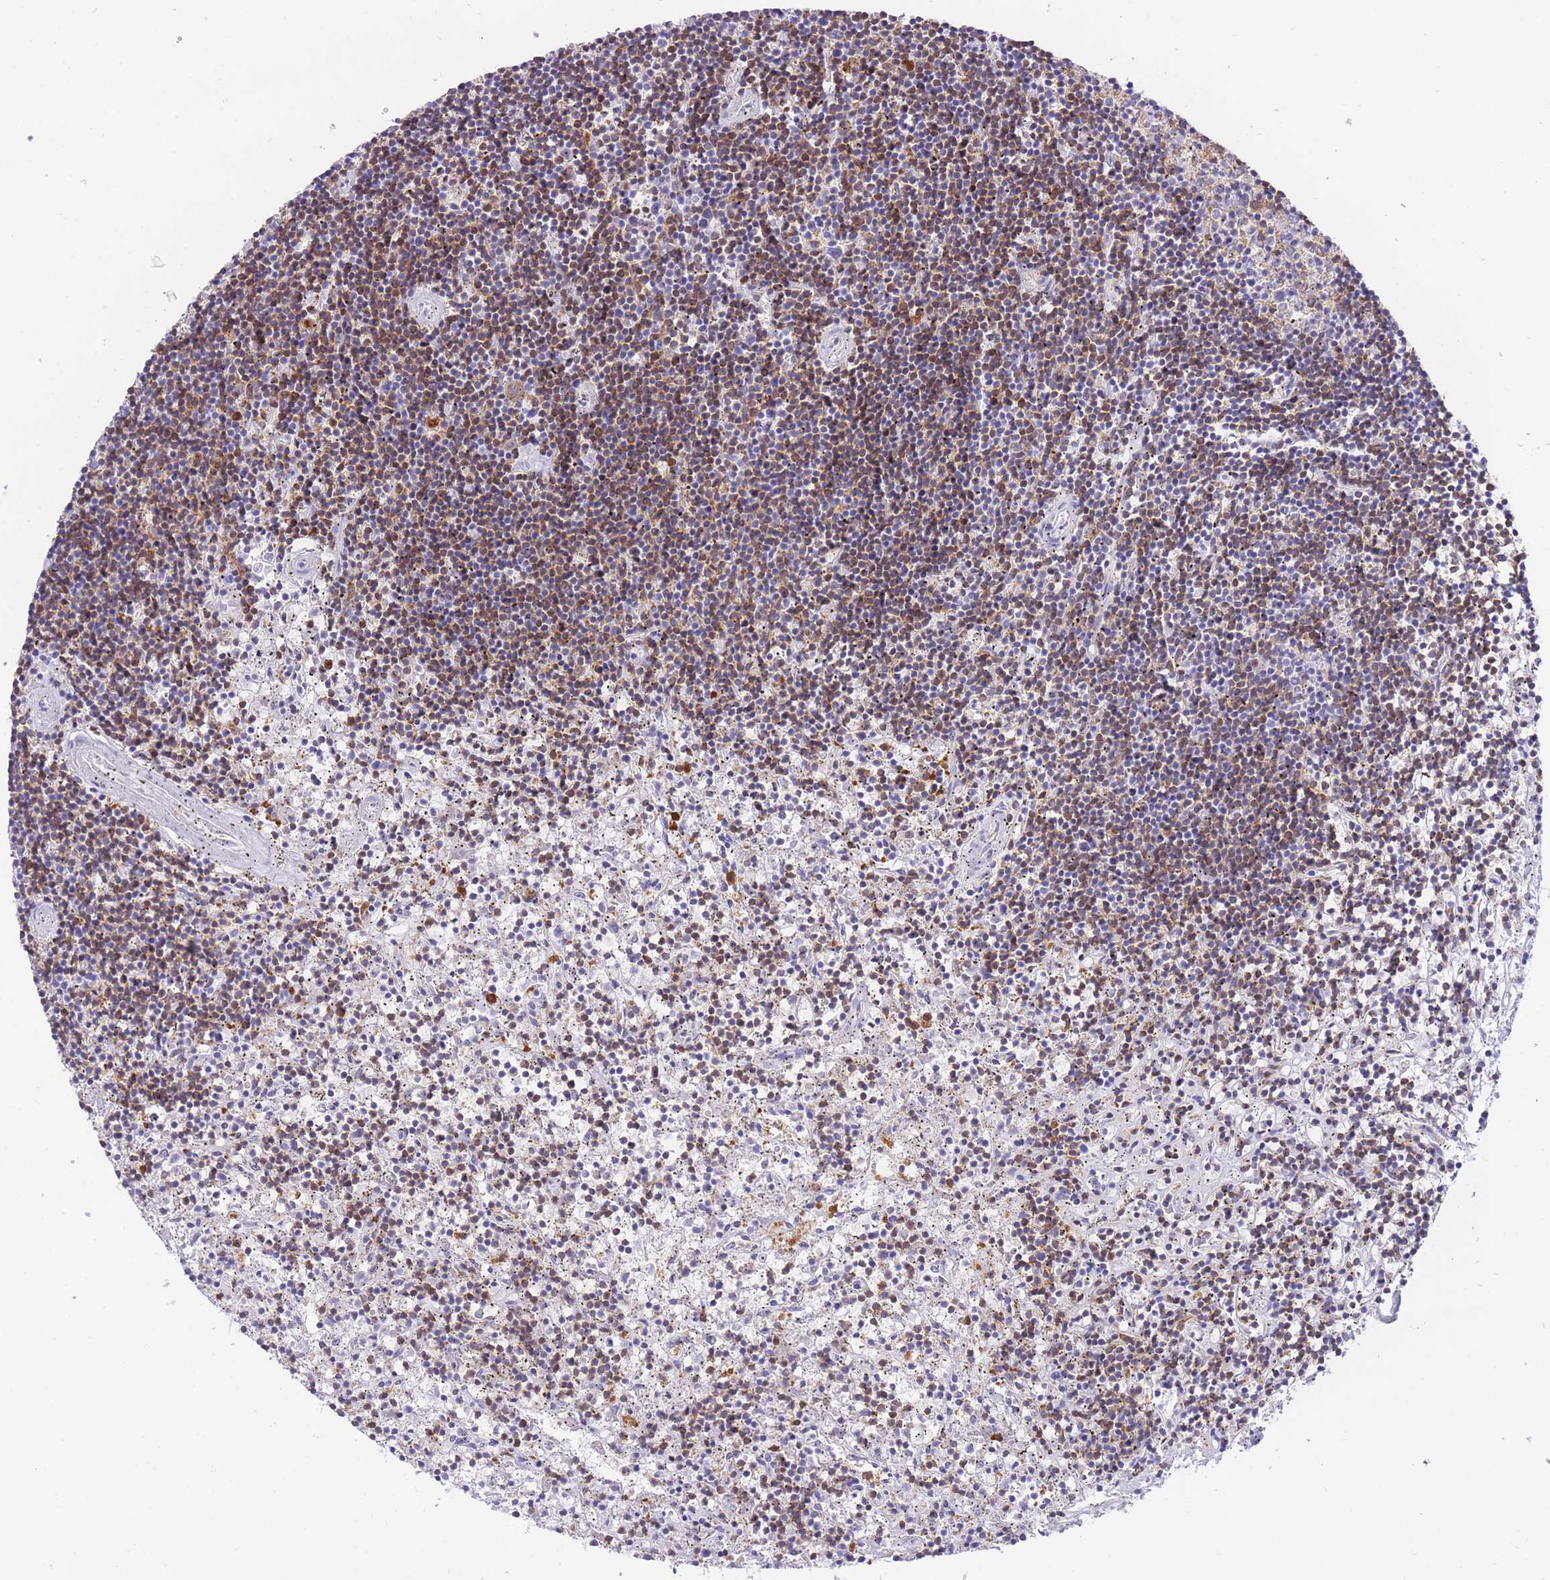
{"staining": {"intensity": "moderate", "quantity": "25%-75%", "location": "cytoplasmic/membranous"}, "tissue": "lymphoma", "cell_type": "Tumor cells", "image_type": "cancer", "snomed": [{"axis": "morphology", "description": "Malignant lymphoma, non-Hodgkin's type, Low grade"}, {"axis": "topography", "description": "Spleen"}], "caption": "IHC image of human malignant lymphoma, non-Hodgkin's type (low-grade) stained for a protein (brown), which displays medium levels of moderate cytoplasmic/membranous positivity in approximately 25%-75% of tumor cells.", "gene": "NAMPT", "patient": {"sex": "male", "age": 76}}